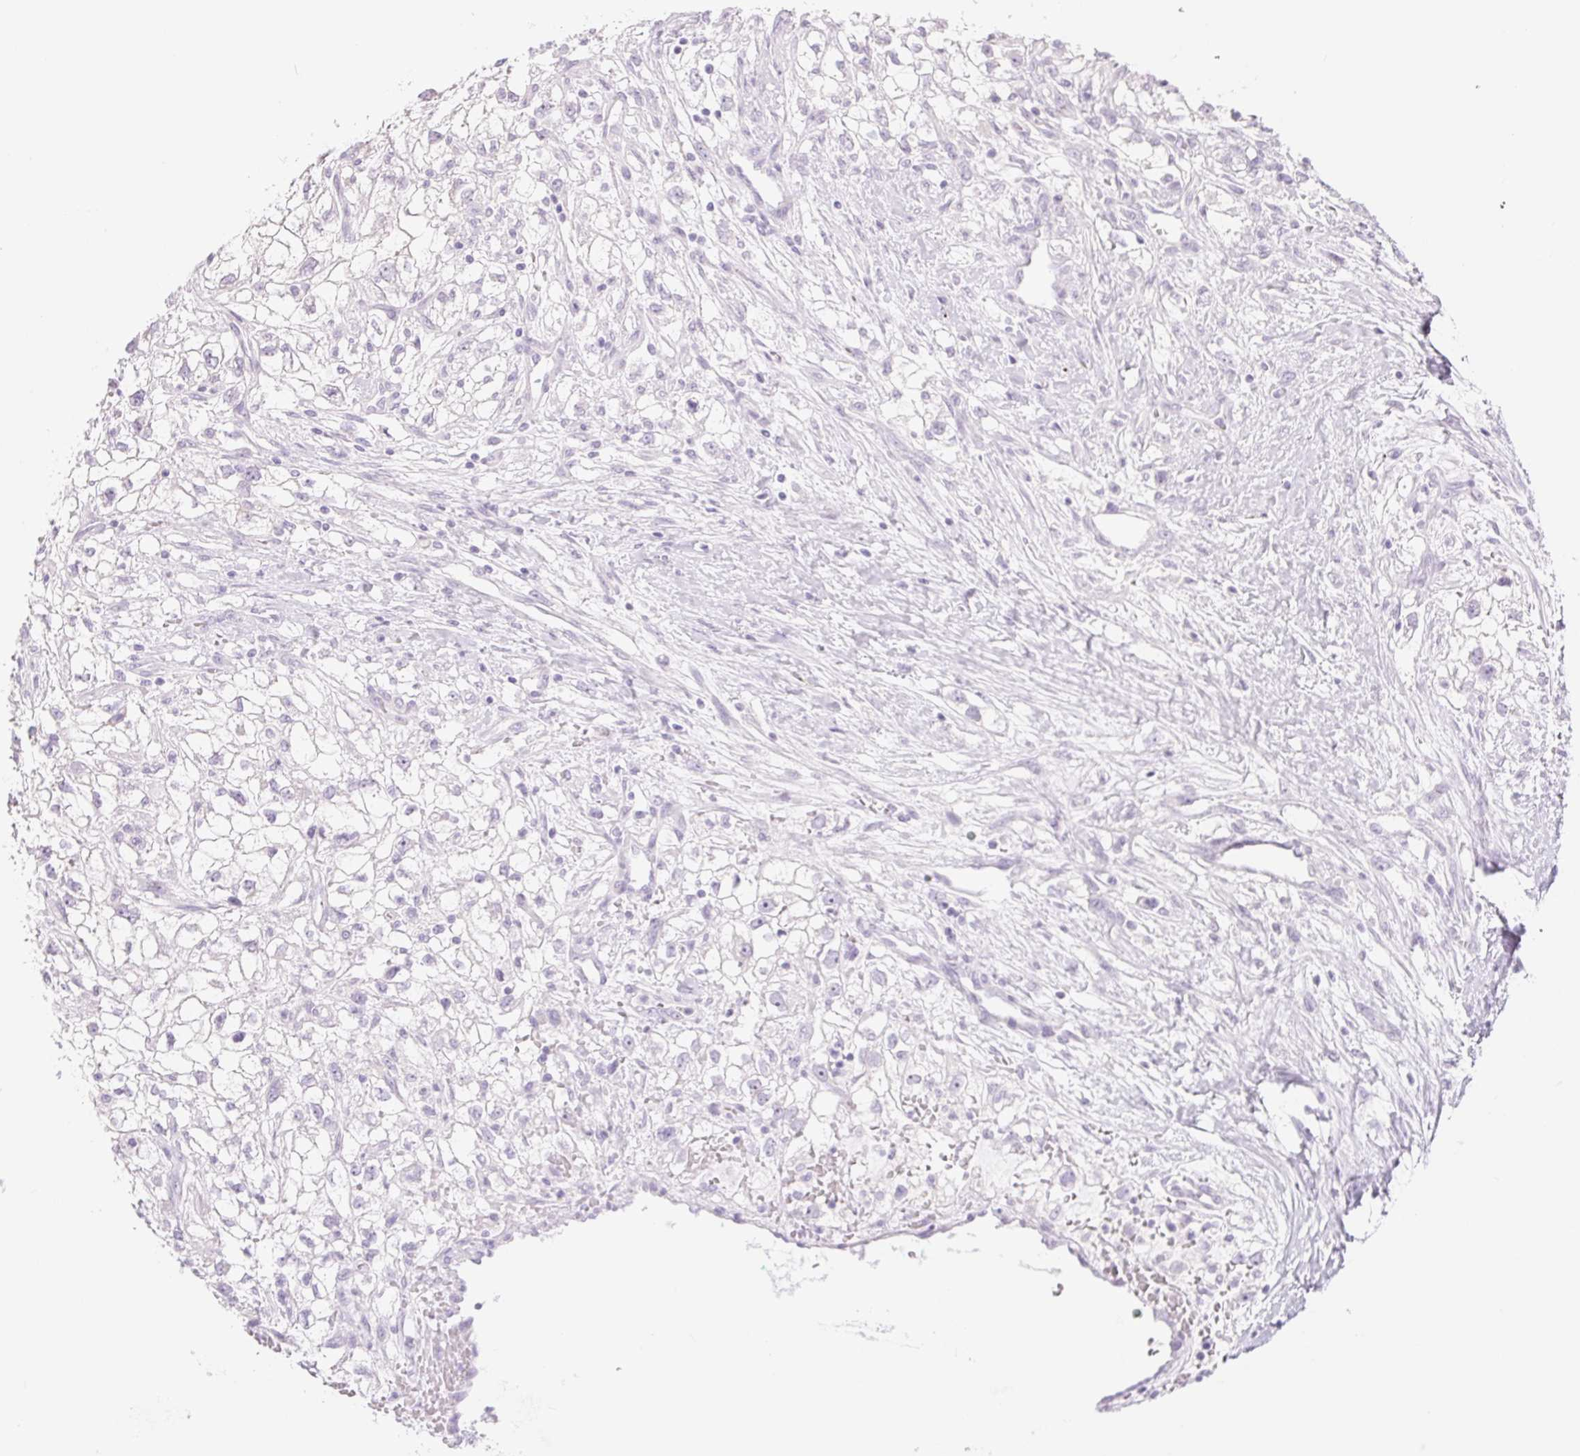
{"staining": {"intensity": "negative", "quantity": "none", "location": "none"}, "tissue": "renal cancer", "cell_type": "Tumor cells", "image_type": "cancer", "snomed": [{"axis": "morphology", "description": "Adenocarcinoma, NOS"}, {"axis": "topography", "description": "Kidney"}], "caption": "A micrograph of adenocarcinoma (renal) stained for a protein exhibits no brown staining in tumor cells. Nuclei are stained in blue.", "gene": "SPRR3", "patient": {"sex": "male", "age": 59}}